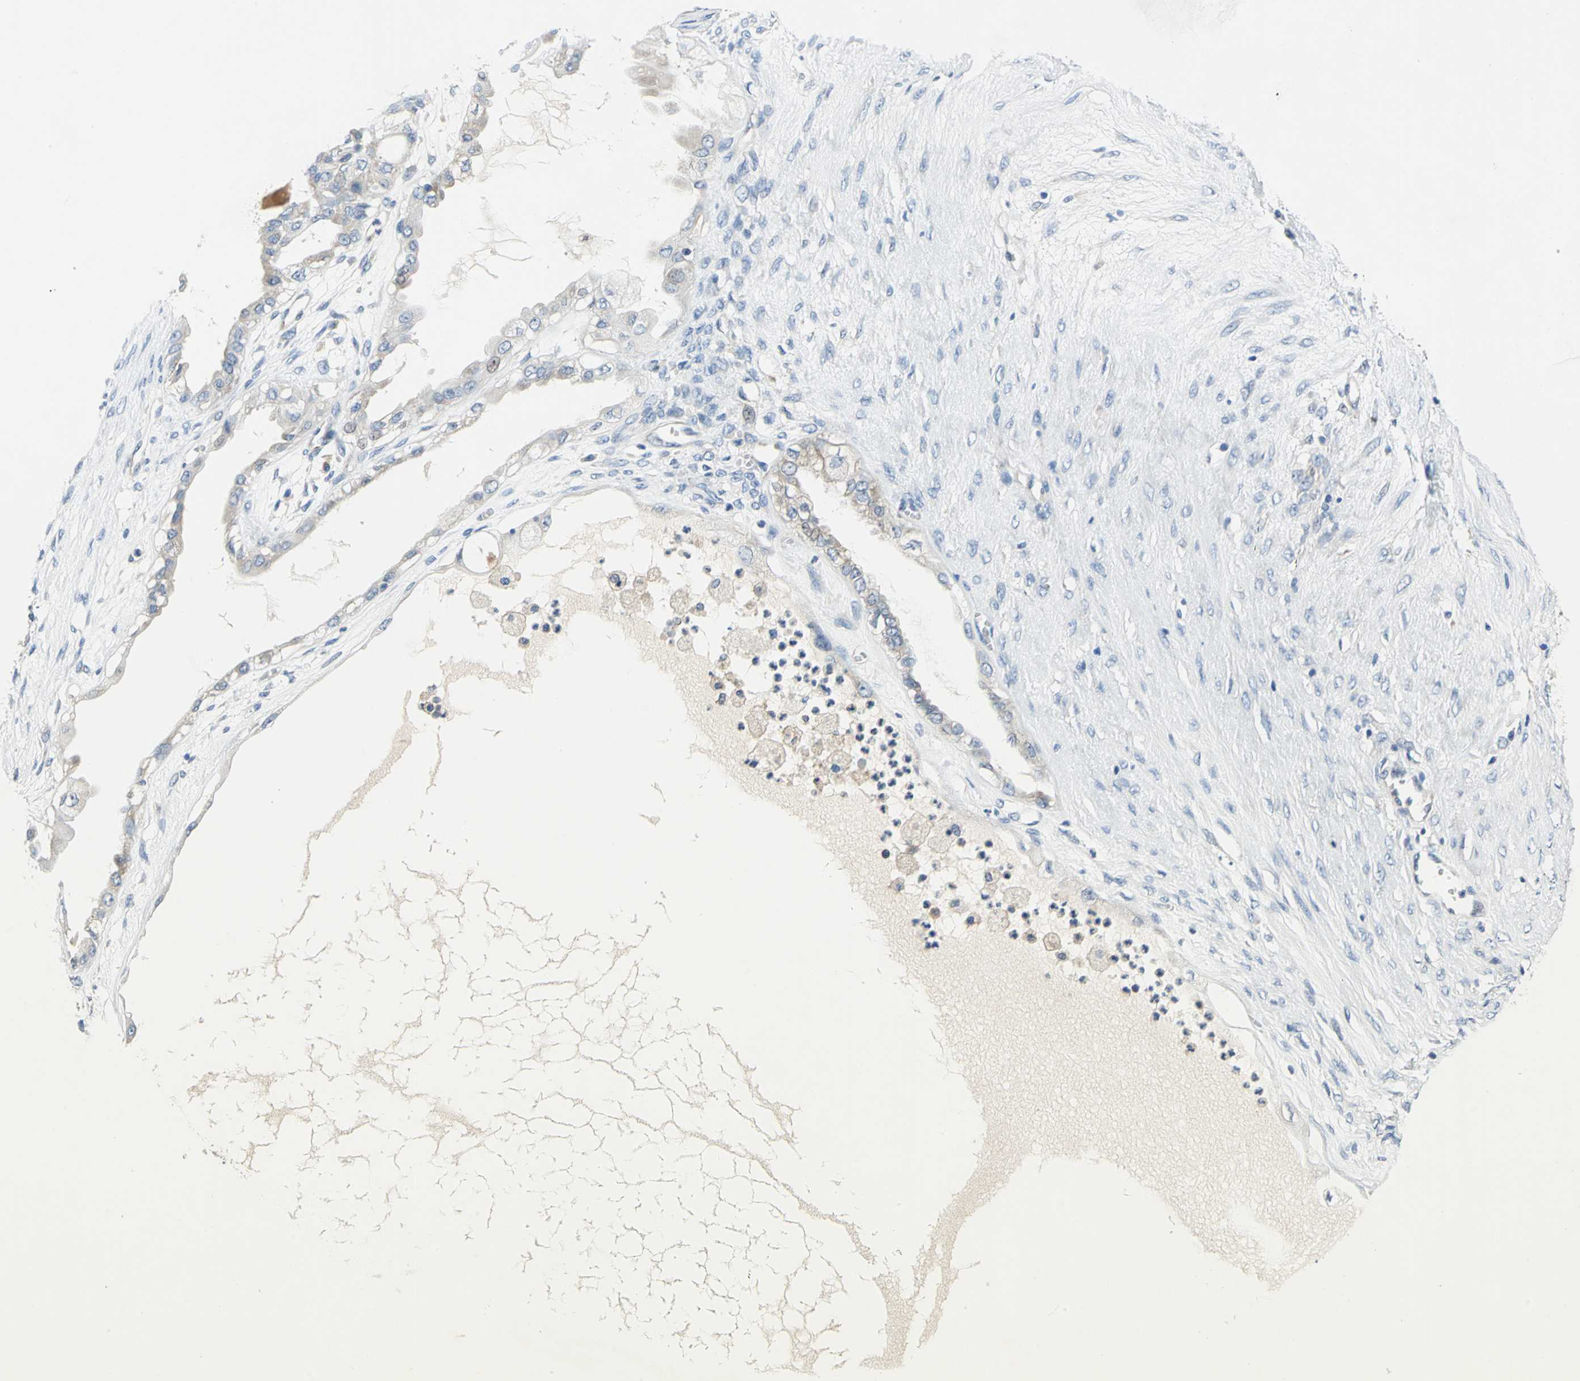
{"staining": {"intensity": "weak", "quantity": ">75%", "location": "cytoplasmic/membranous"}, "tissue": "ovarian cancer", "cell_type": "Tumor cells", "image_type": "cancer", "snomed": [{"axis": "morphology", "description": "Carcinoma, NOS"}, {"axis": "morphology", "description": "Carcinoma, endometroid"}, {"axis": "topography", "description": "Ovary"}], "caption": "A low amount of weak cytoplasmic/membranous expression is seen in approximately >75% of tumor cells in ovarian cancer (carcinoma) tissue.", "gene": "TRIM25", "patient": {"sex": "female", "age": 50}}